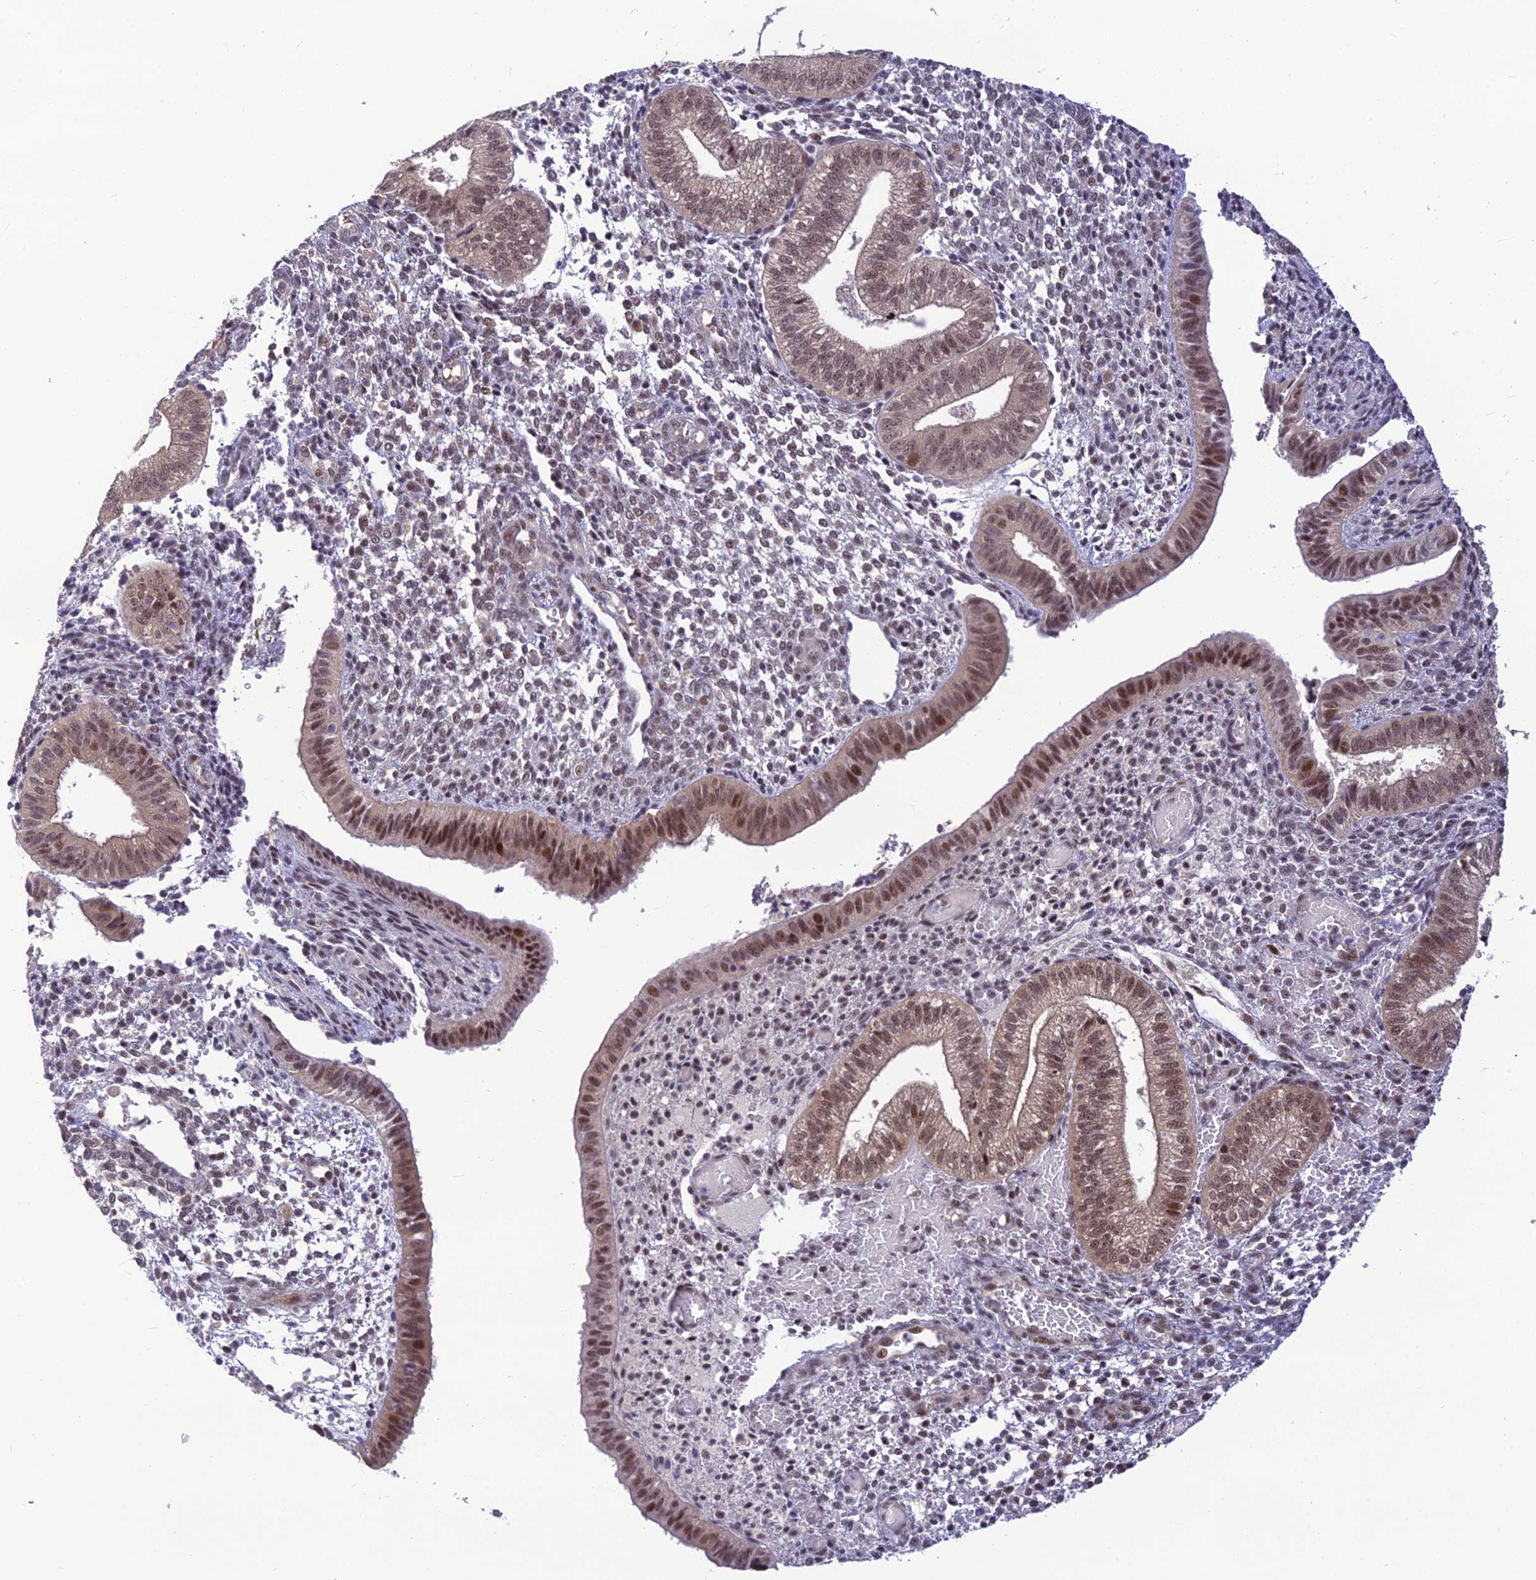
{"staining": {"intensity": "weak", "quantity": "25%-75%", "location": "cytoplasmic/membranous,nuclear"}, "tissue": "endometrium", "cell_type": "Cells in endometrial stroma", "image_type": "normal", "snomed": [{"axis": "morphology", "description": "Normal tissue, NOS"}, {"axis": "topography", "description": "Endometrium"}], "caption": "Cells in endometrial stroma display weak cytoplasmic/membranous,nuclear expression in approximately 25%-75% of cells in normal endometrium.", "gene": "ASPDH", "patient": {"sex": "female", "age": 34}}